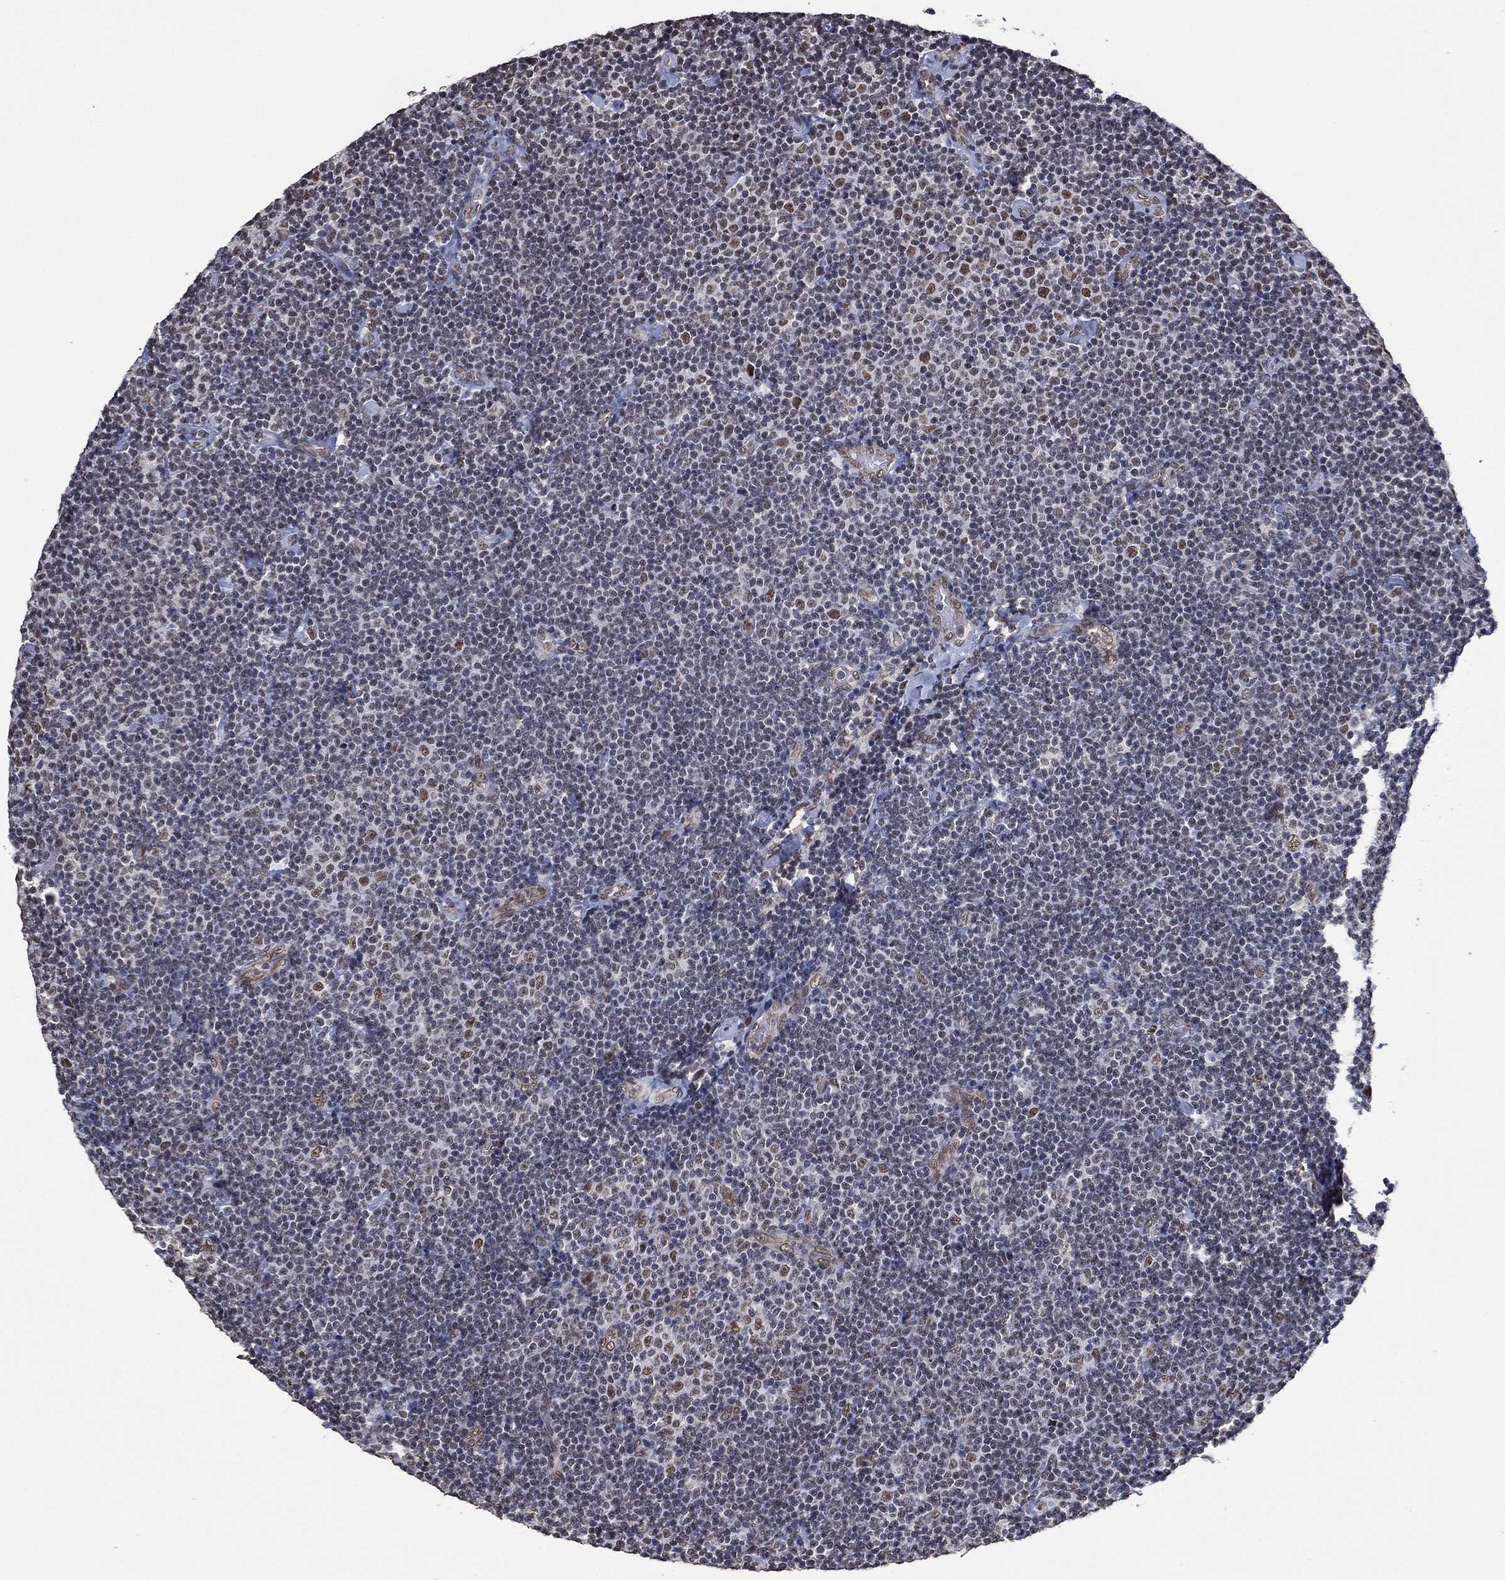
{"staining": {"intensity": "negative", "quantity": "none", "location": "none"}, "tissue": "lymphoma", "cell_type": "Tumor cells", "image_type": "cancer", "snomed": [{"axis": "morphology", "description": "Malignant lymphoma, non-Hodgkin's type, Low grade"}, {"axis": "topography", "description": "Lymph node"}], "caption": "A photomicrograph of human lymphoma is negative for staining in tumor cells. (Stains: DAB (3,3'-diaminobenzidine) IHC with hematoxylin counter stain, Microscopy: brightfield microscopy at high magnification).", "gene": "EHMT1", "patient": {"sex": "male", "age": 81}}